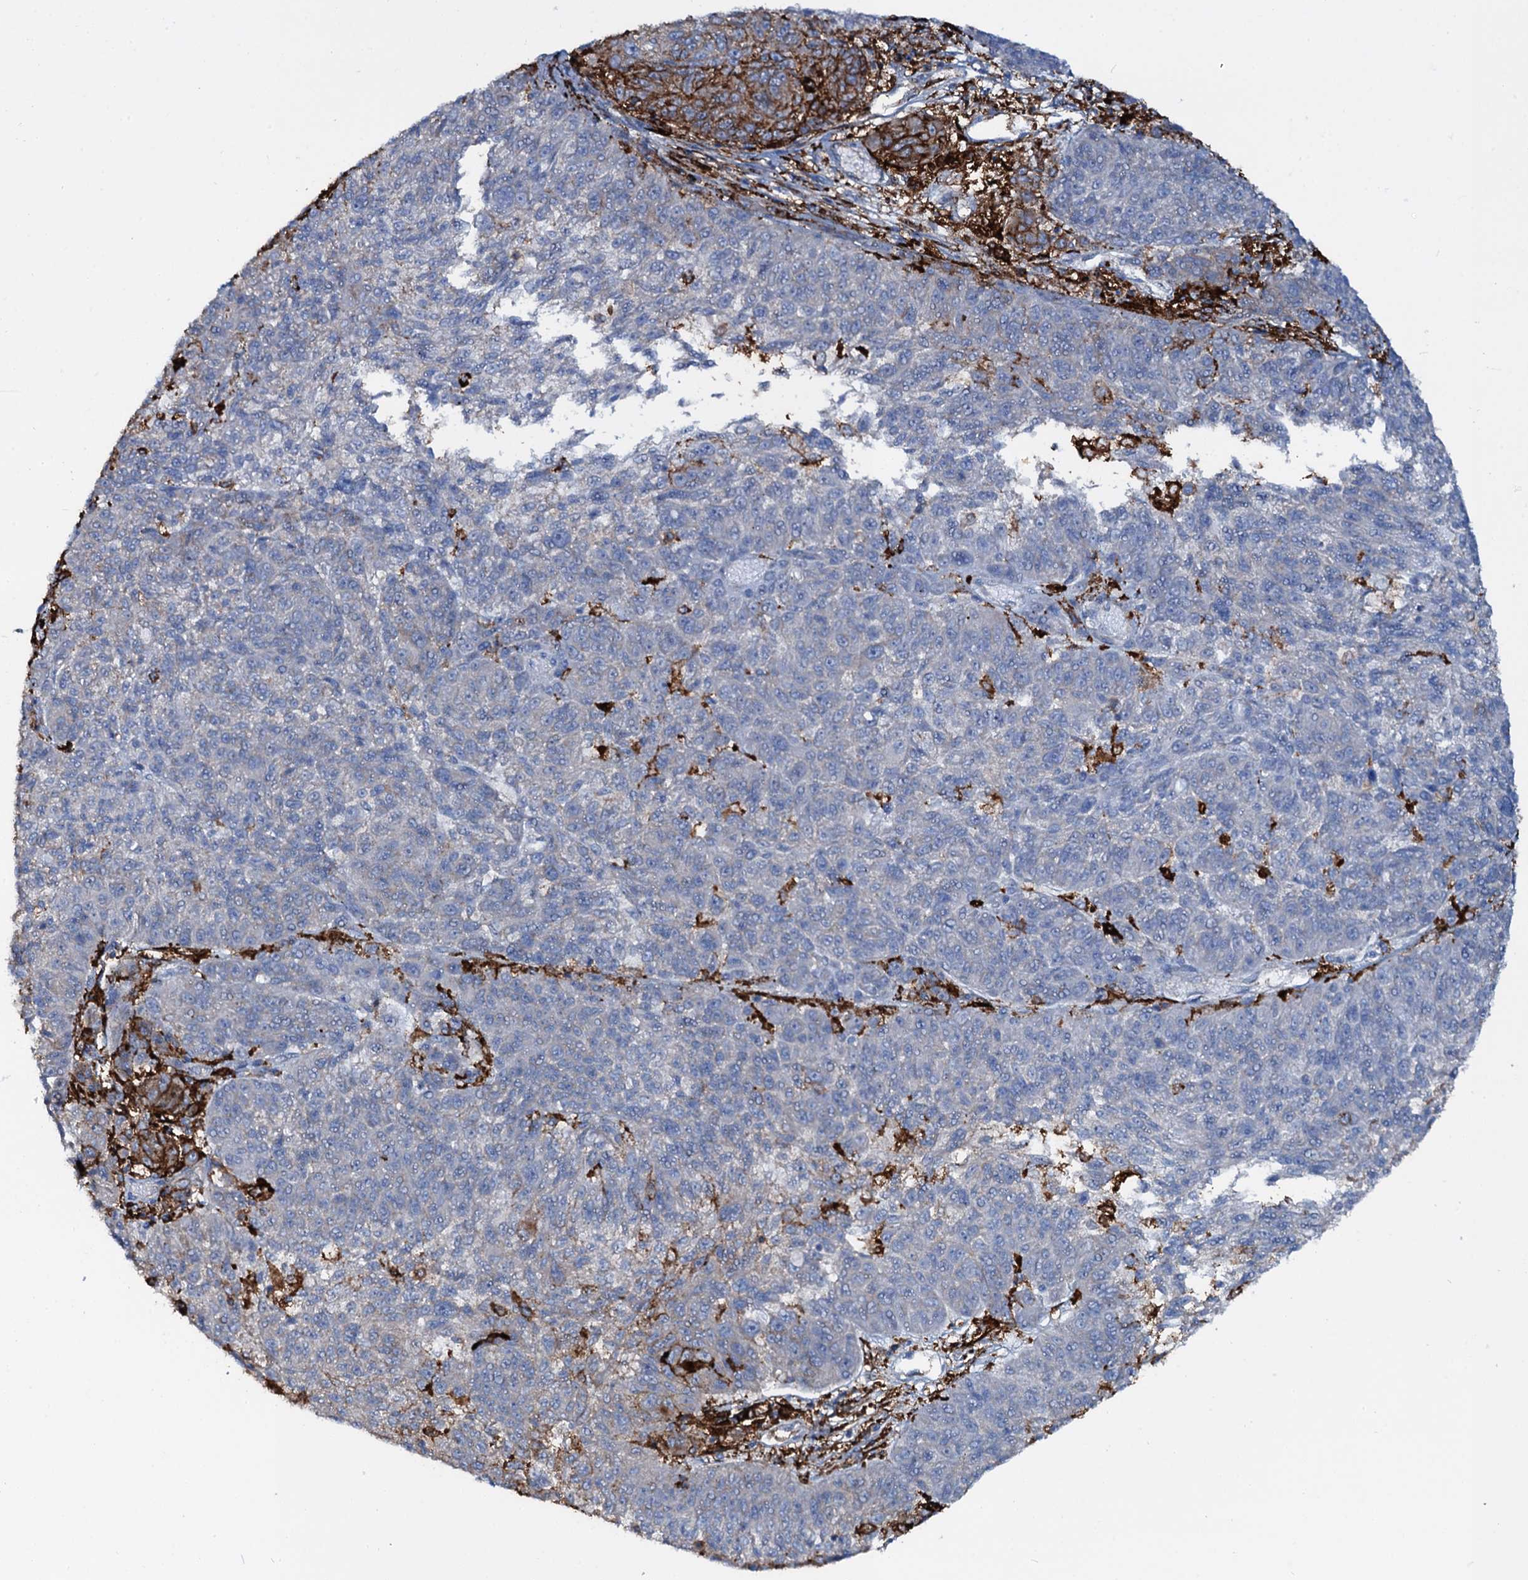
{"staining": {"intensity": "moderate", "quantity": "<25%", "location": "cytoplasmic/membranous"}, "tissue": "melanoma", "cell_type": "Tumor cells", "image_type": "cancer", "snomed": [{"axis": "morphology", "description": "Malignant melanoma, NOS"}, {"axis": "topography", "description": "Skin"}], "caption": "Immunohistochemical staining of malignant melanoma reveals low levels of moderate cytoplasmic/membranous protein staining in about <25% of tumor cells. The staining was performed using DAB (3,3'-diaminobenzidine) to visualize the protein expression in brown, while the nuclei were stained in blue with hematoxylin (Magnification: 20x).", "gene": "OSBPL2", "patient": {"sex": "male", "age": 53}}